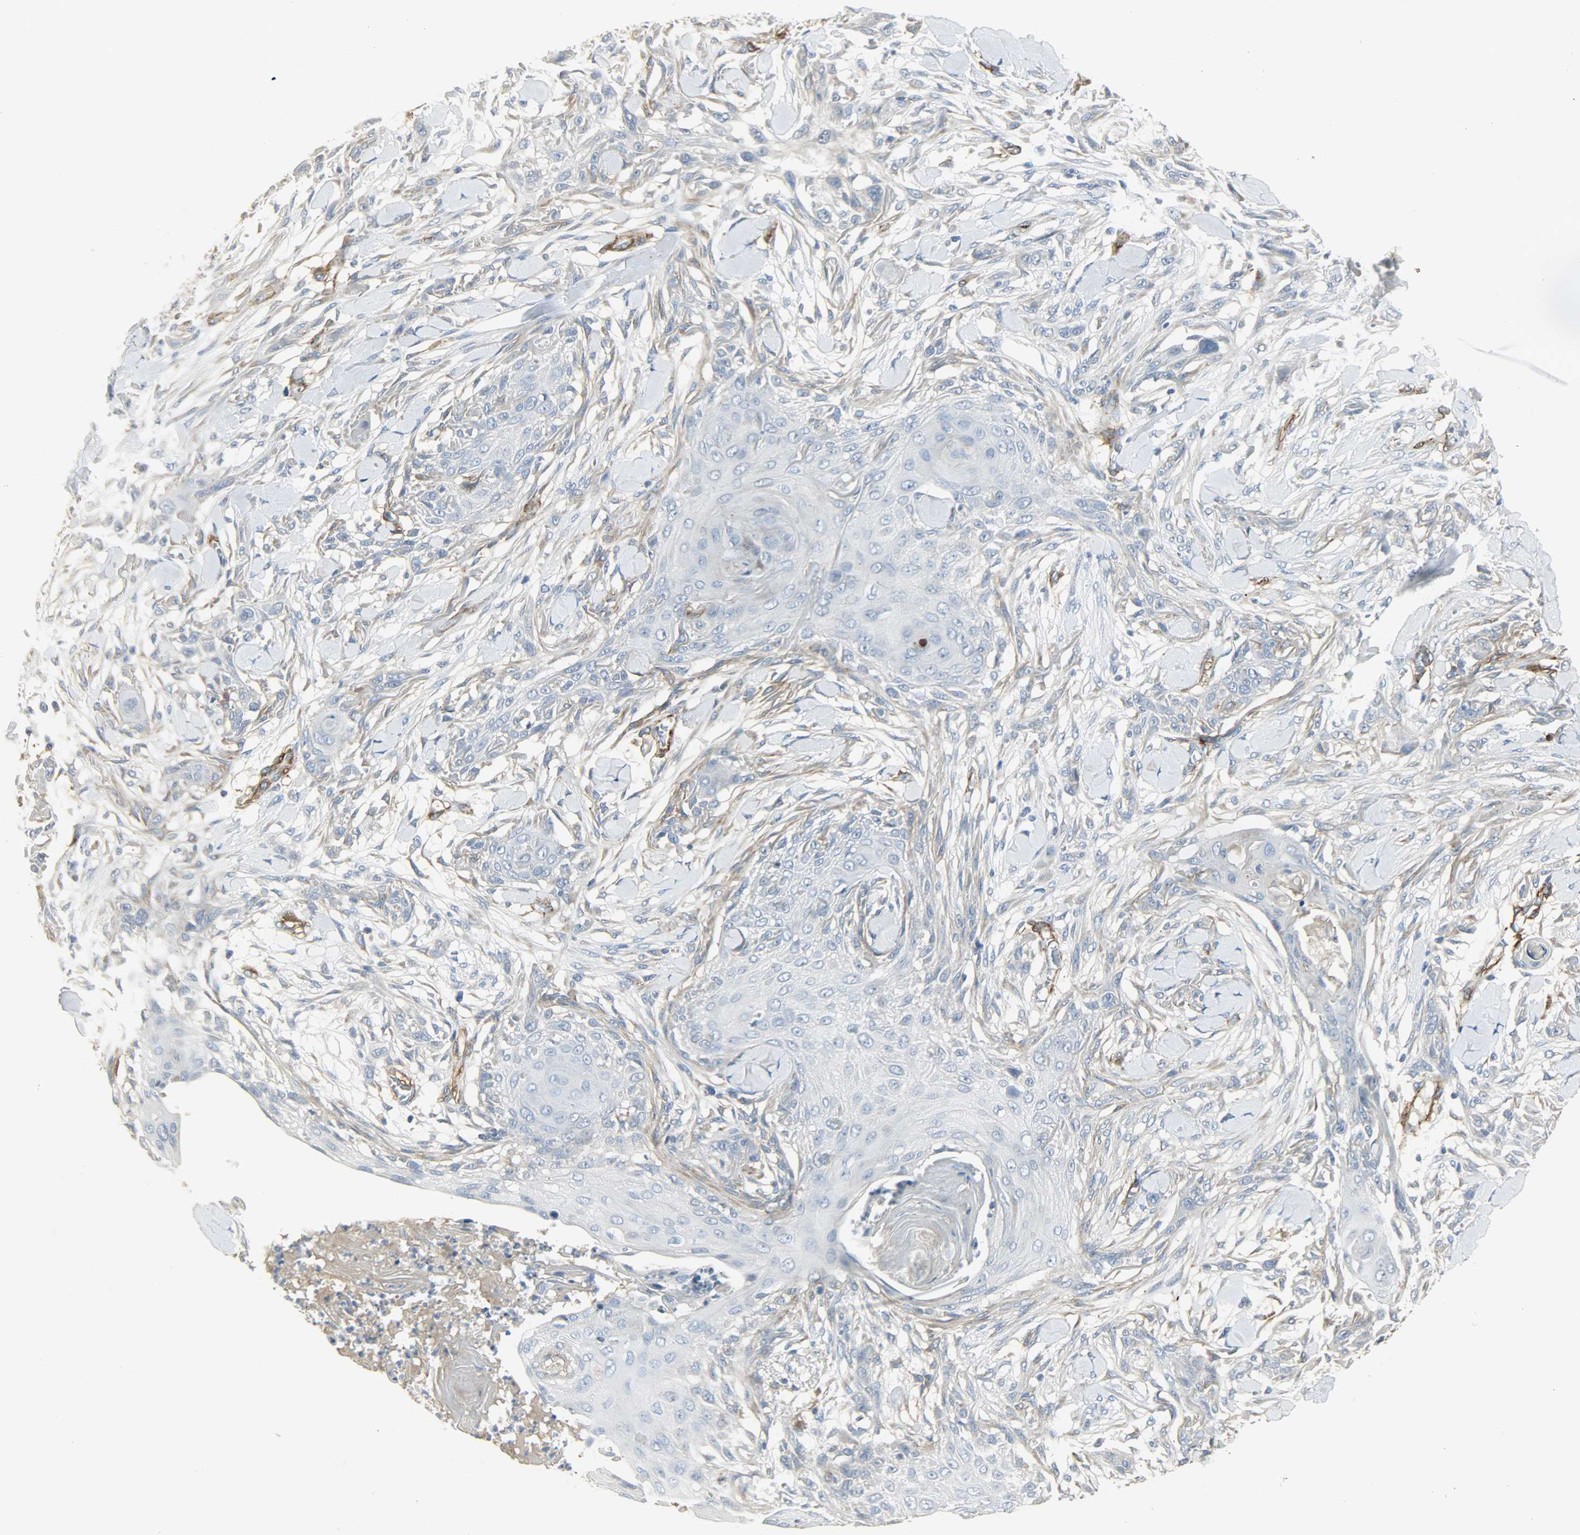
{"staining": {"intensity": "negative", "quantity": "none", "location": "none"}, "tissue": "skin cancer", "cell_type": "Tumor cells", "image_type": "cancer", "snomed": [{"axis": "morphology", "description": "Squamous cell carcinoma, NOS"}, {"axis": "topography", "description": "Skin"}], "caption": "Immunohistochemical staining of skin squamous cell carcinoma displays no significant expression in tumor cells.", "gene": "ENPEP", "patient": {"sex": "female", "age": 59}}